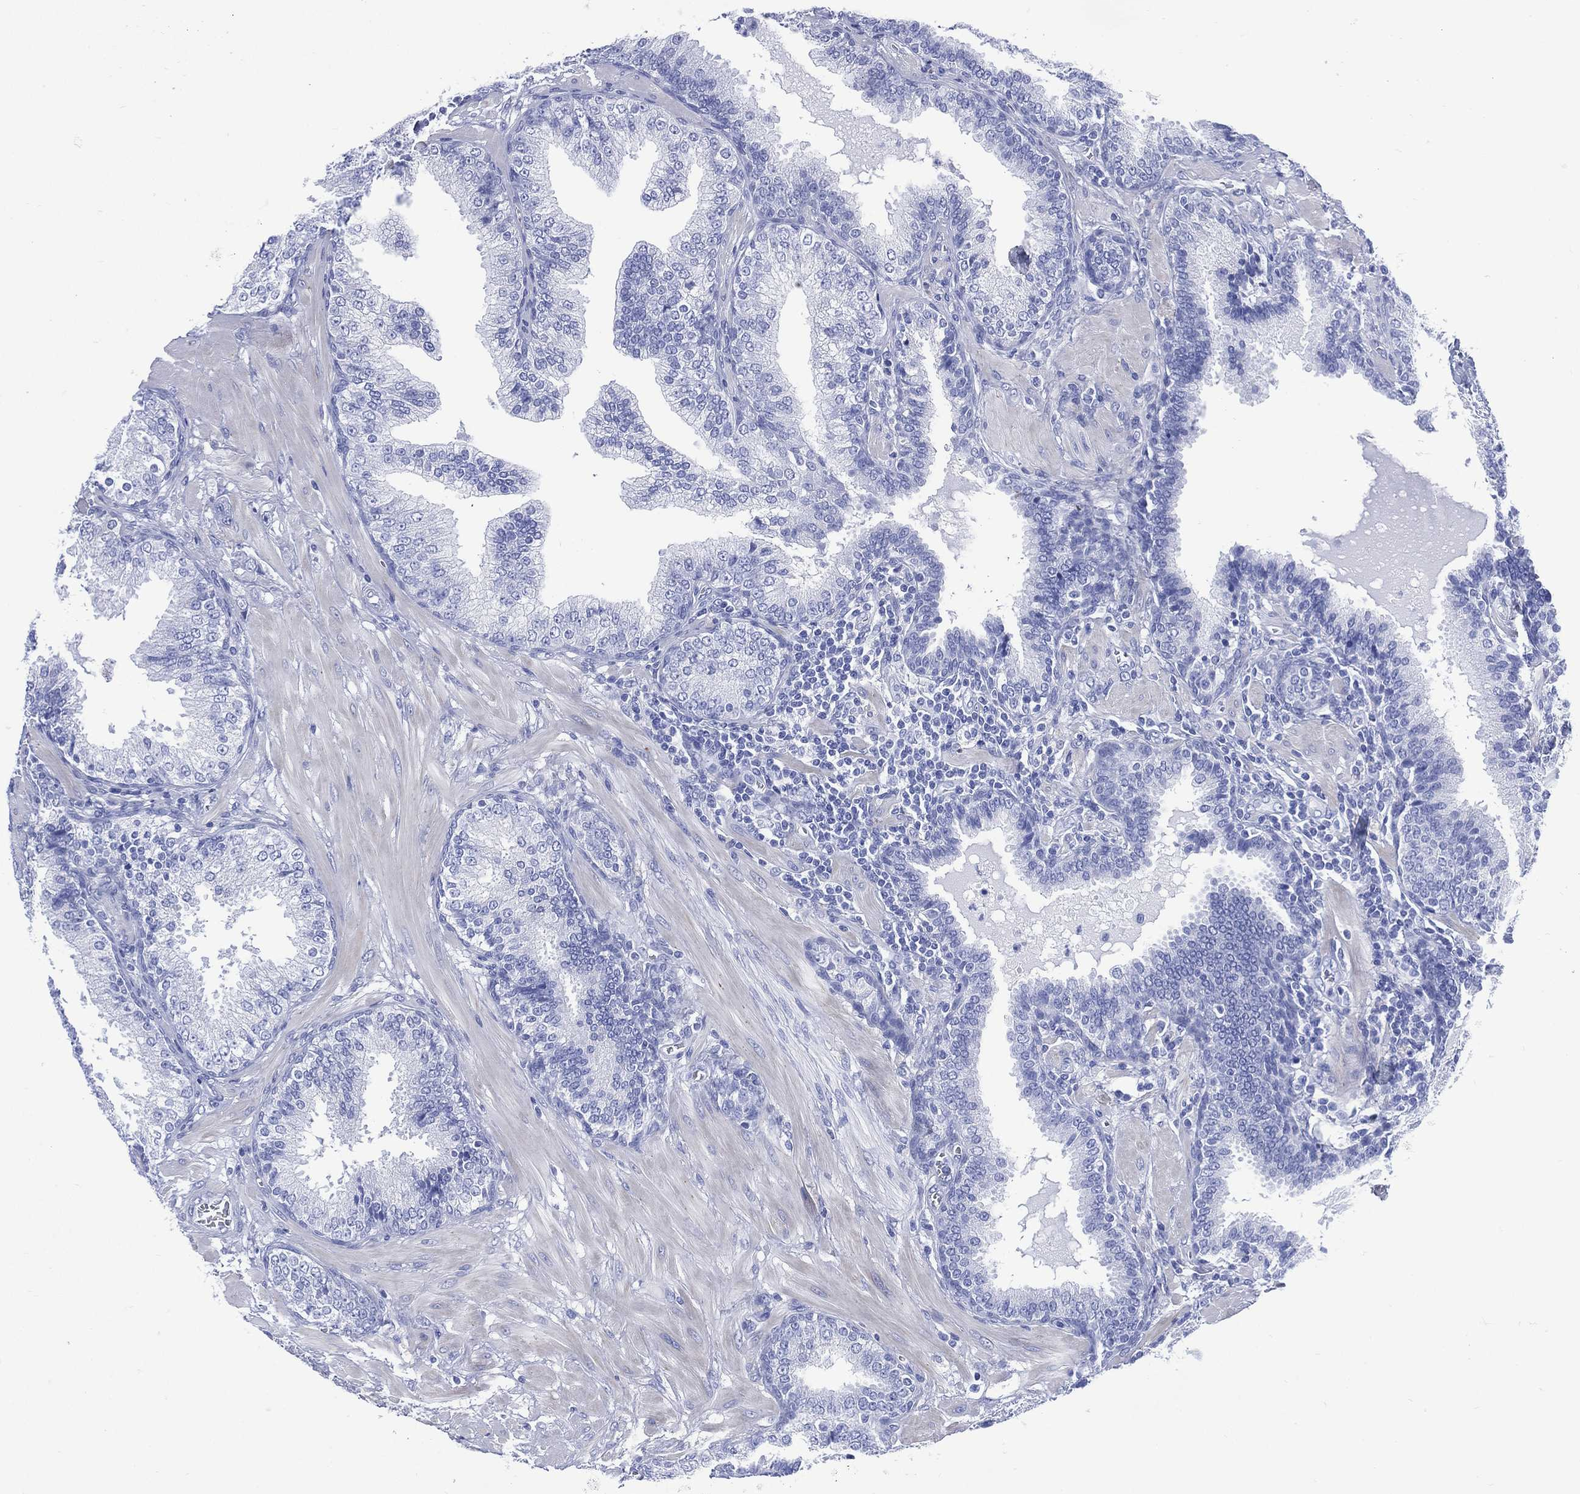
{"staining": {"intensity": "negative", "quantity": "none", "location": "none"}, "tissue": "prostate cancer", "cell_type": "Tumor cells", "image_type": "cancer", "snomed": [{"axis": "morphology", "description": "Adenocarcinoma, NOS"}, {"axis": "topography", "description": "Prostate"}], "caption": "Immunohistochemical staining of human prostate cancer (adenocarcinoma) exhibits no significant staining in tumor cells.", "gene": "SHCBP1L", "patient": {"sex": "male", "age": 57}}